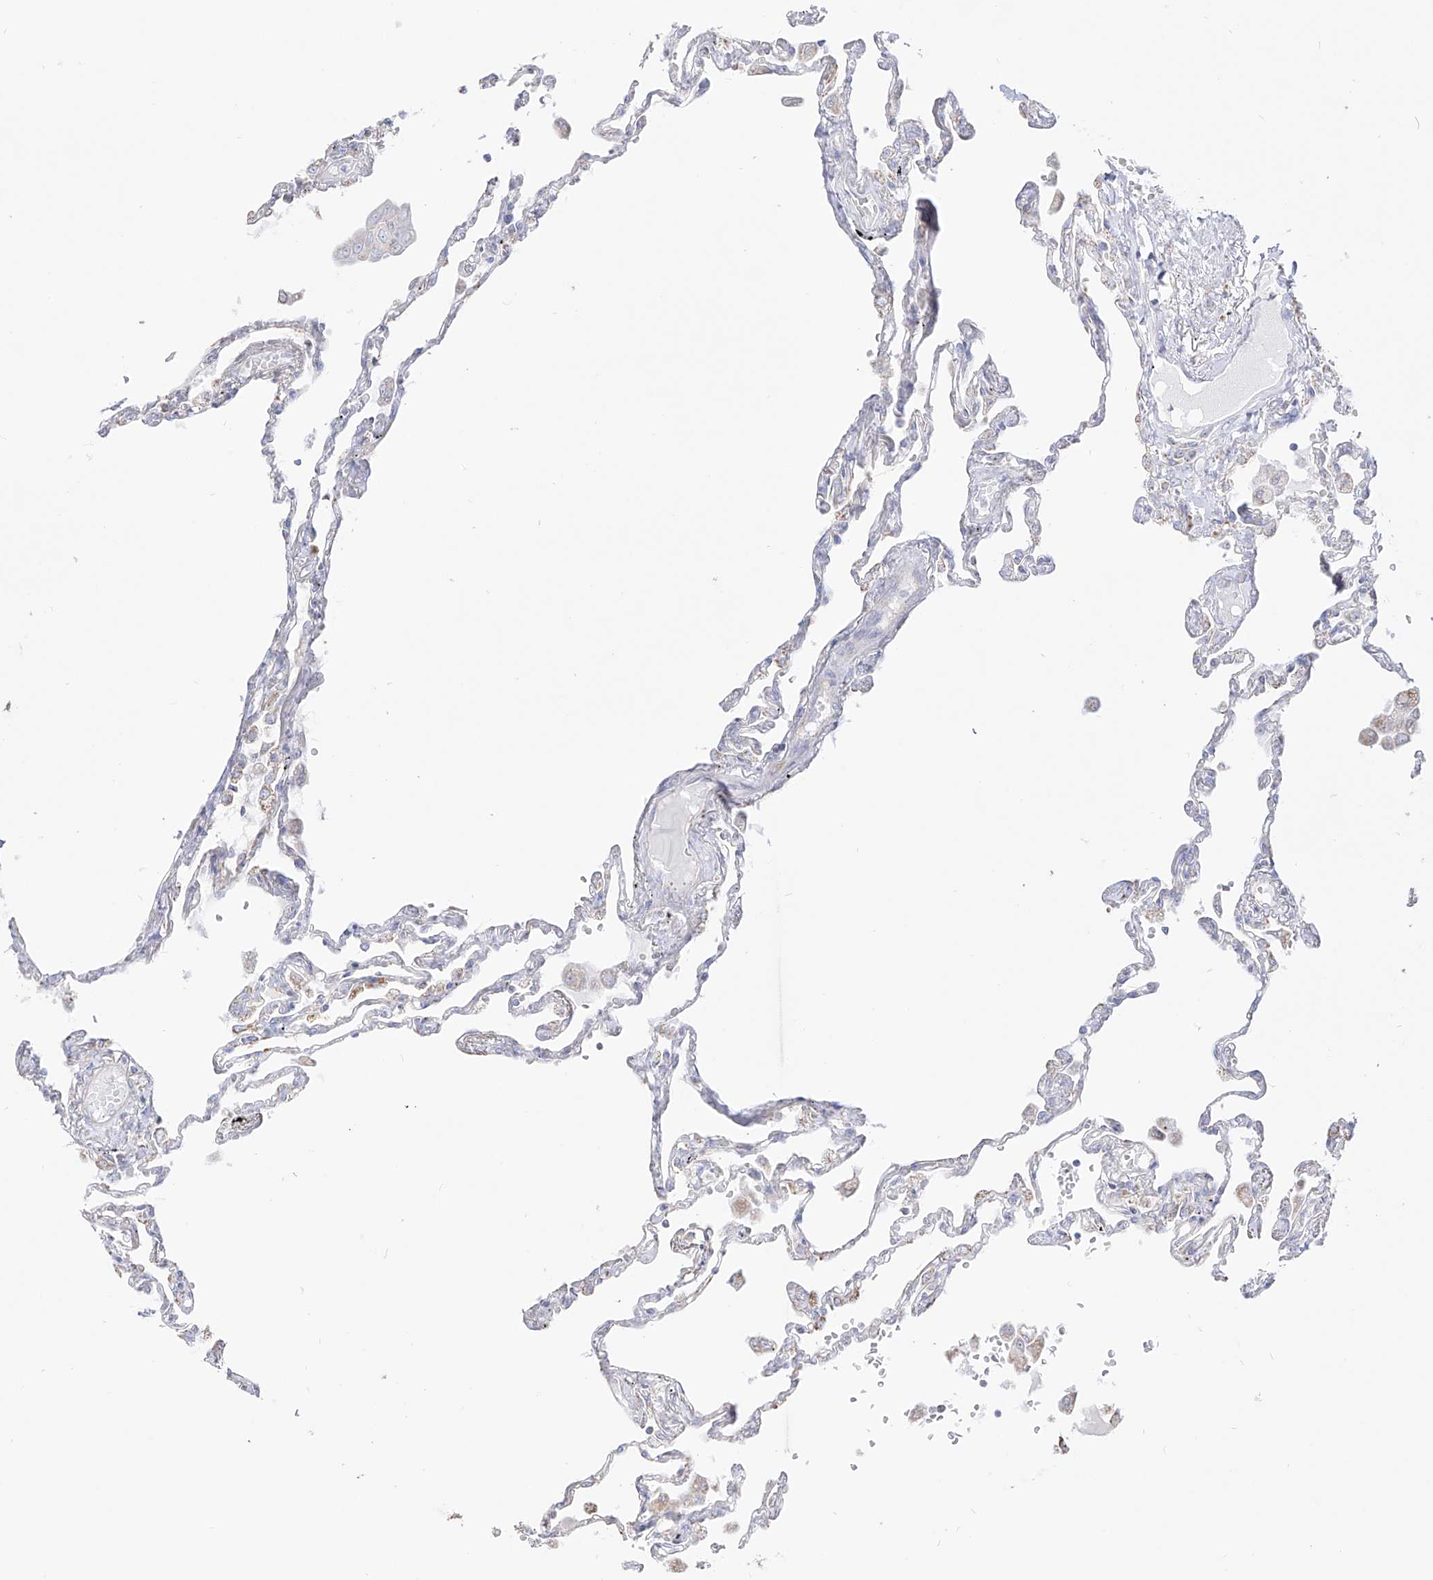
{"staining": {"intensity": "negative", "quantity": "none", "location": "none"}, "tissue": "lung", "cell_type": "Alveolar cells", "image_type": "normal", "snomed": [{"axis": "morphology", "description": "Normal tissue, NOS"}, {"axis": "topography", "description": "Lung"}], "caption": "Immunohistochemistry (IHC) of benign lung demonstrates no staining in alveolar cells.", "gene": "RCHY1", "patient": {"sex": "female", "age": 67}}